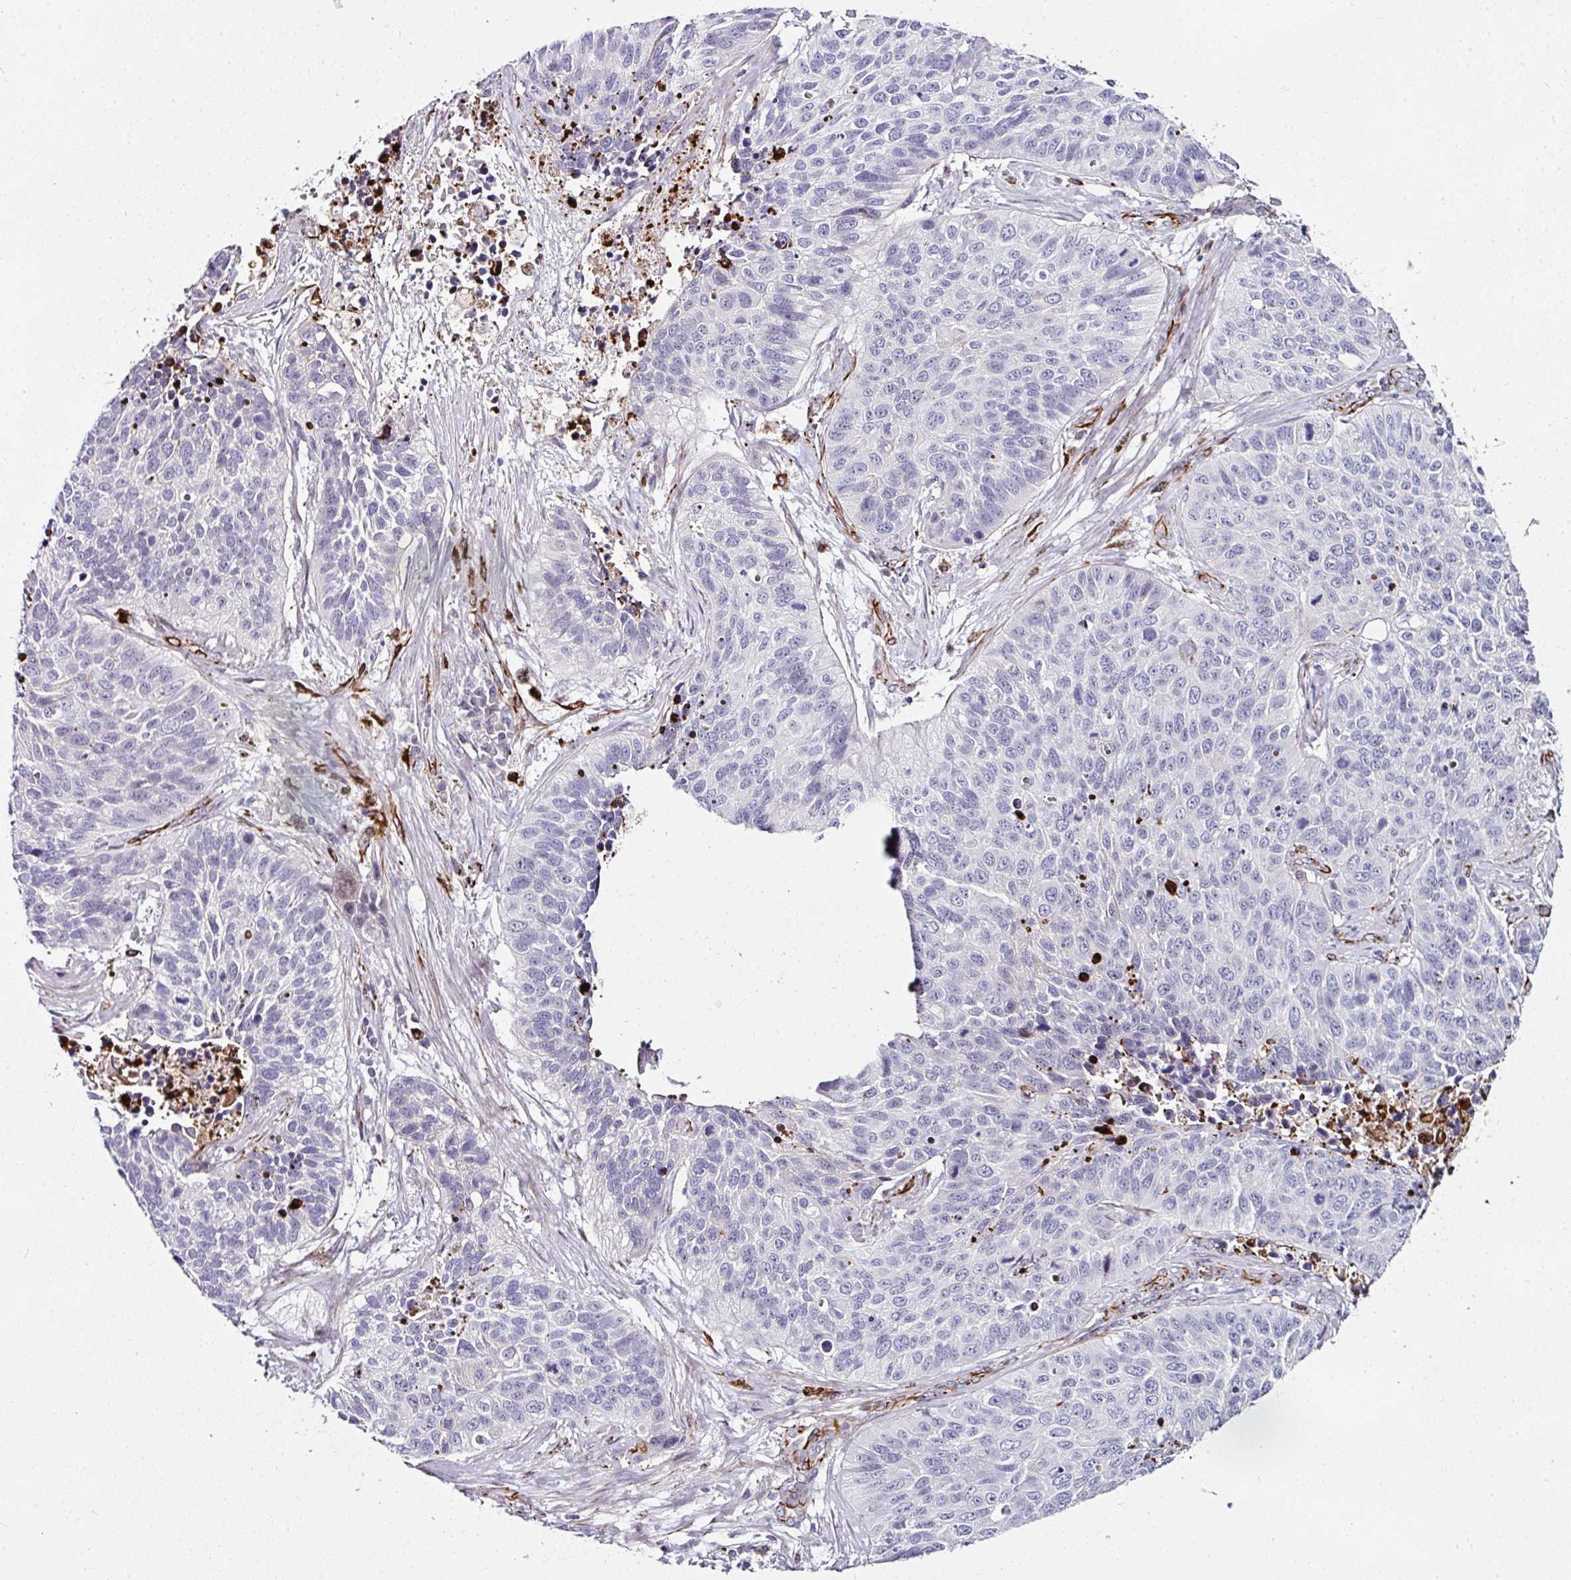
{"staining": {"intensity": "negative", "quantity": "none", "location": "none"}, "tissue": "lung cancer", "cell_type": "Tumor cells", "image_type": "cancer", "snomed": [{"axis": "morphology", "description": "Squamous cell carcinoma, NOS"}, {"axis": "topography", "description": "Lung"}], "caption": "The micrograph demonstrates no staining of tumor cells in lung squamous cell carcinoma.", "gene": "TMPRSS9", "patient": {"sex": "male", "age": 62}}